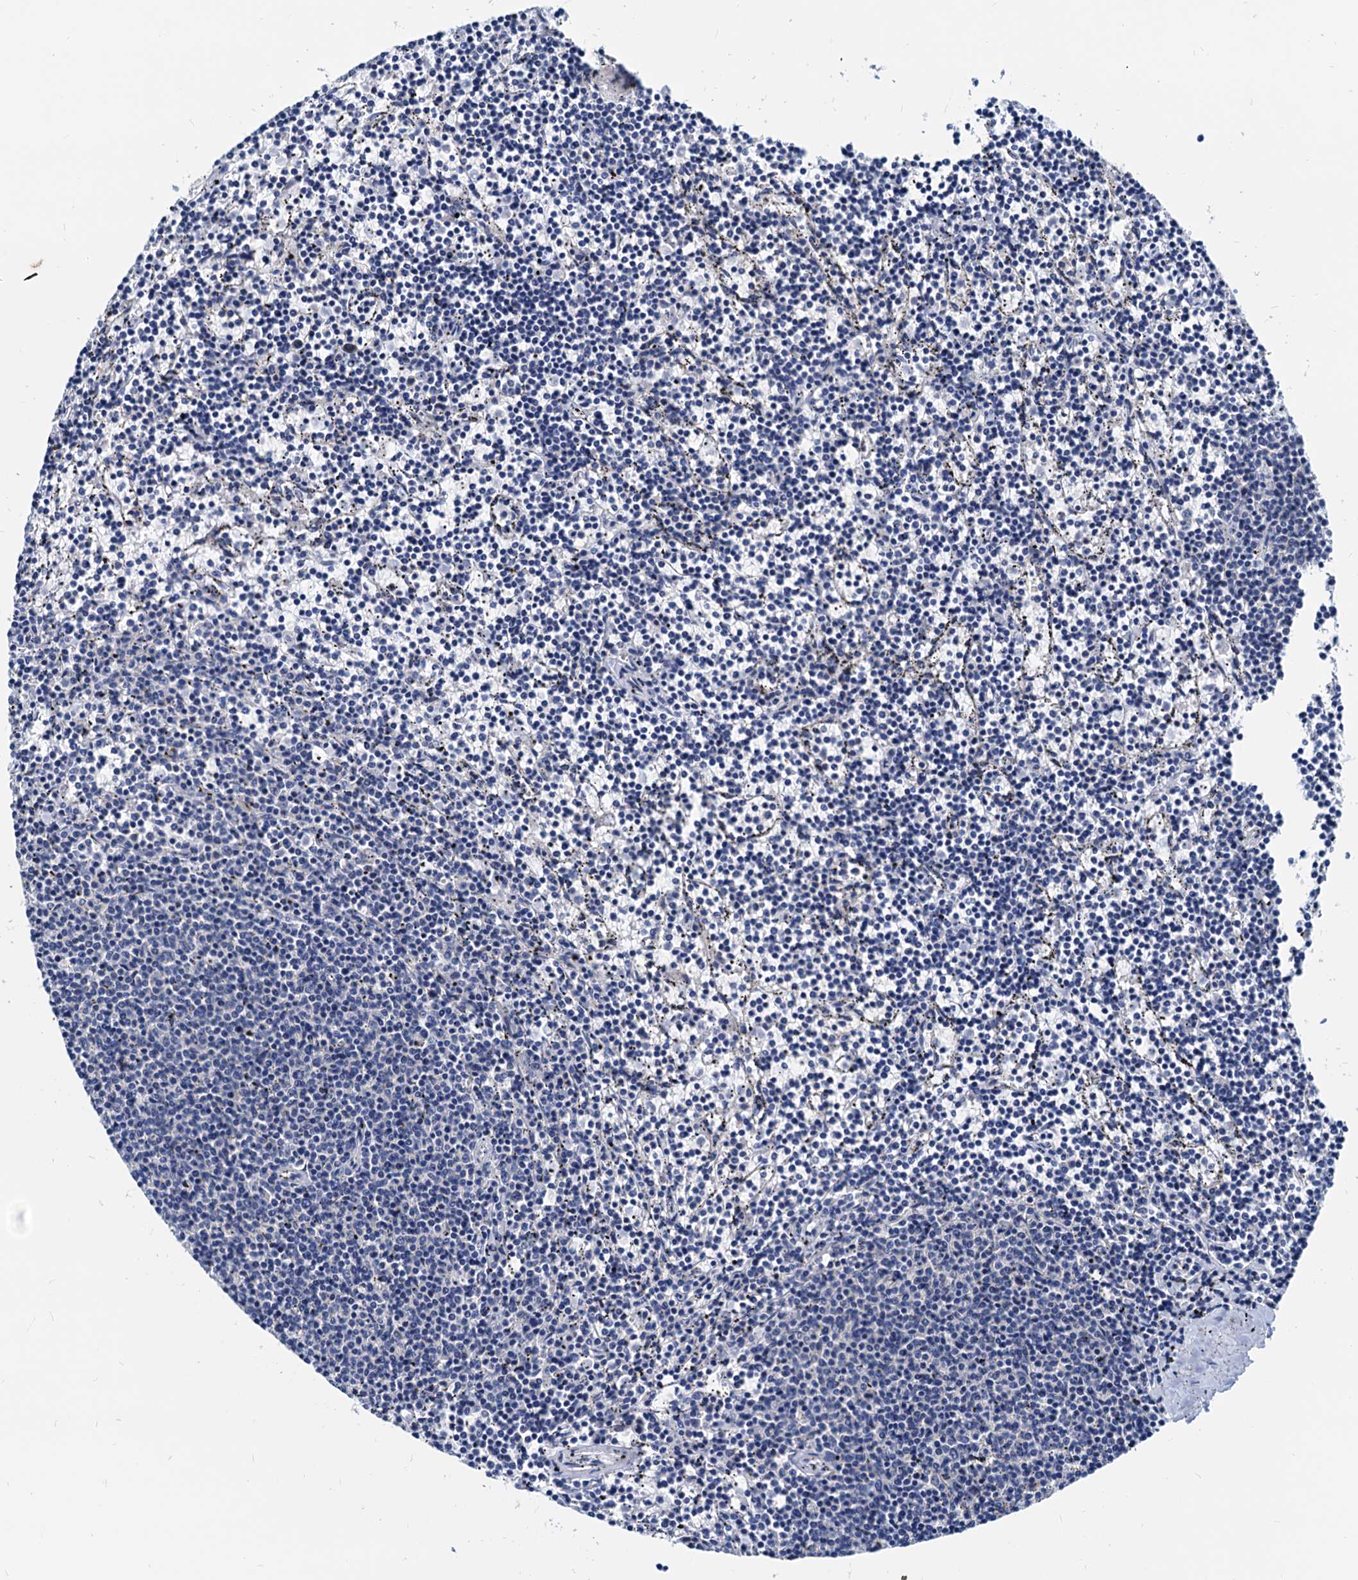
{"staining": {"intensity": "negative", "quantity": "none", "location": "none"}, "tissue": "lymphoma", "cell_type": "Tumor cells", "image_type": "cancer", "snomed": [{"axis": "morphology", "description": "Malignant lymphoma, non-Hodgkin's type, Low grade"}, {"axis": "topography", "description": "Spleen"}], "caption": "Image shows no significant protein staining in tumor cells of lymphoma. (Brightfield microscopy of DAB (3,3'-diaminobenzidine) IHC at high magnification).", "gene": "HSF2", "patient": {"sex": "female", "age": 50}}